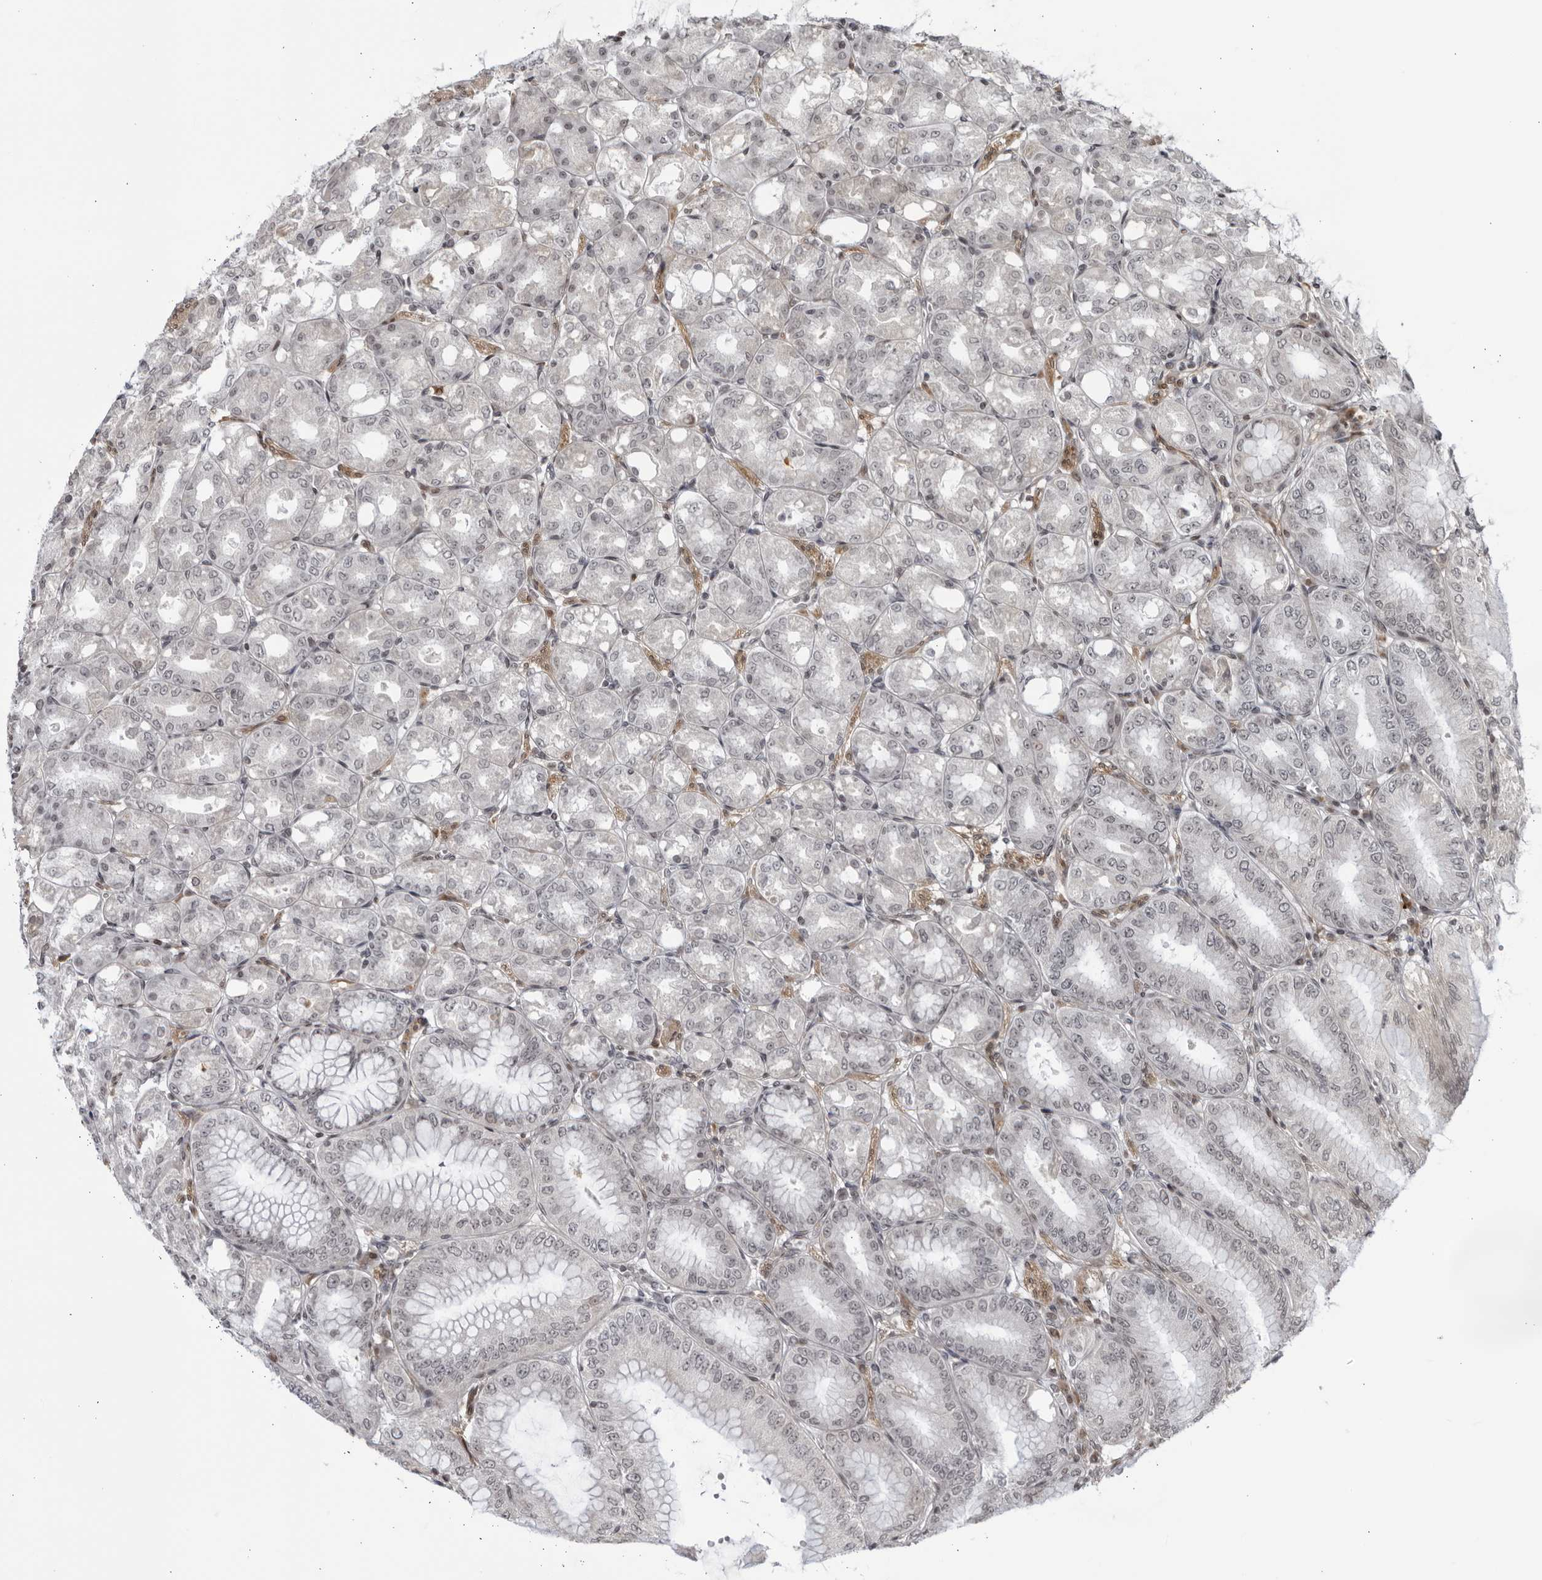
{"staining": {"intensity": "weak", "quantity": "<25%", "location": "cytoplasmic/membranous"}, "tissue": "stomach", "cell_type": "Glandular cells", "image_type": "normal", "snomed": [{"axis": "morphology", "description": "Normal tissue, NOS"}, {"axis": "topography", "description": "Stomach, lower"}], "caption": "Immunohistochemistry photomicrograph of unremarkable human stomach stained for a protein (brown), which reveals no staining in glandular cells.", "gene": "DTL", "patient": {"sex": "male", "age": 71}}